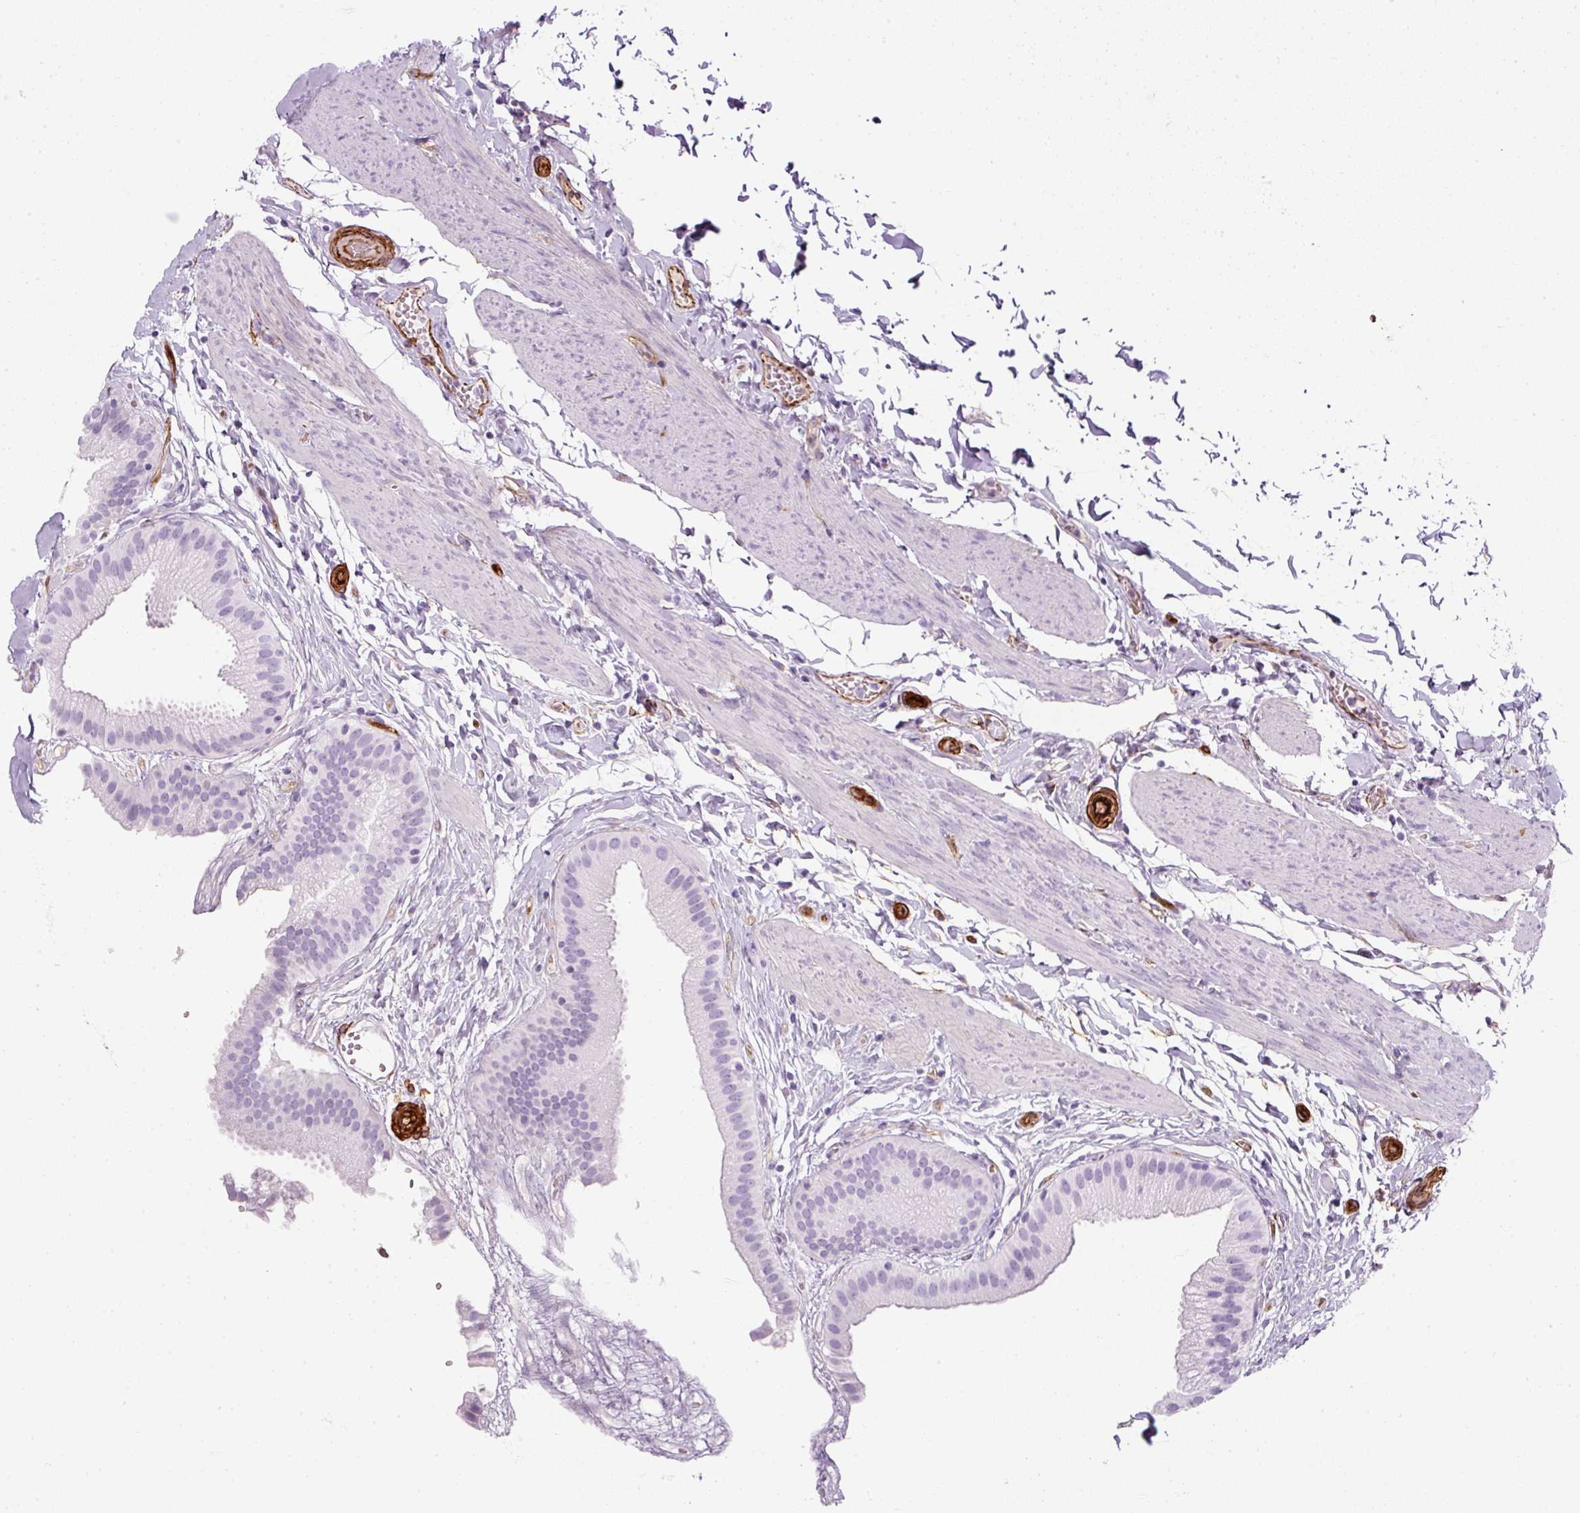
{"staining": {"intensity": "negative", "quantity": "none", "location": "none"}, "tissue": "gallbladder", "cell_type": "Glandular cells", "image_type": "normal", "snomed": [{"axis": "morphology", "description": "Normal tissue, NOS"}, {"axis": "topography", "description": "Gallbladder"}], "caption": "An immunohistochemistry photomicrograph of normal gallbladder is shown. There is no staining in glandular cells of gallbladder. (DAB (3,3'-diaminobenzidine) immunohistochemistry (IHC) visualized using brightfield microscopy, high magnification).", "gene": "CAVIN3", "patient": {"sex": "female", "age": 63}}